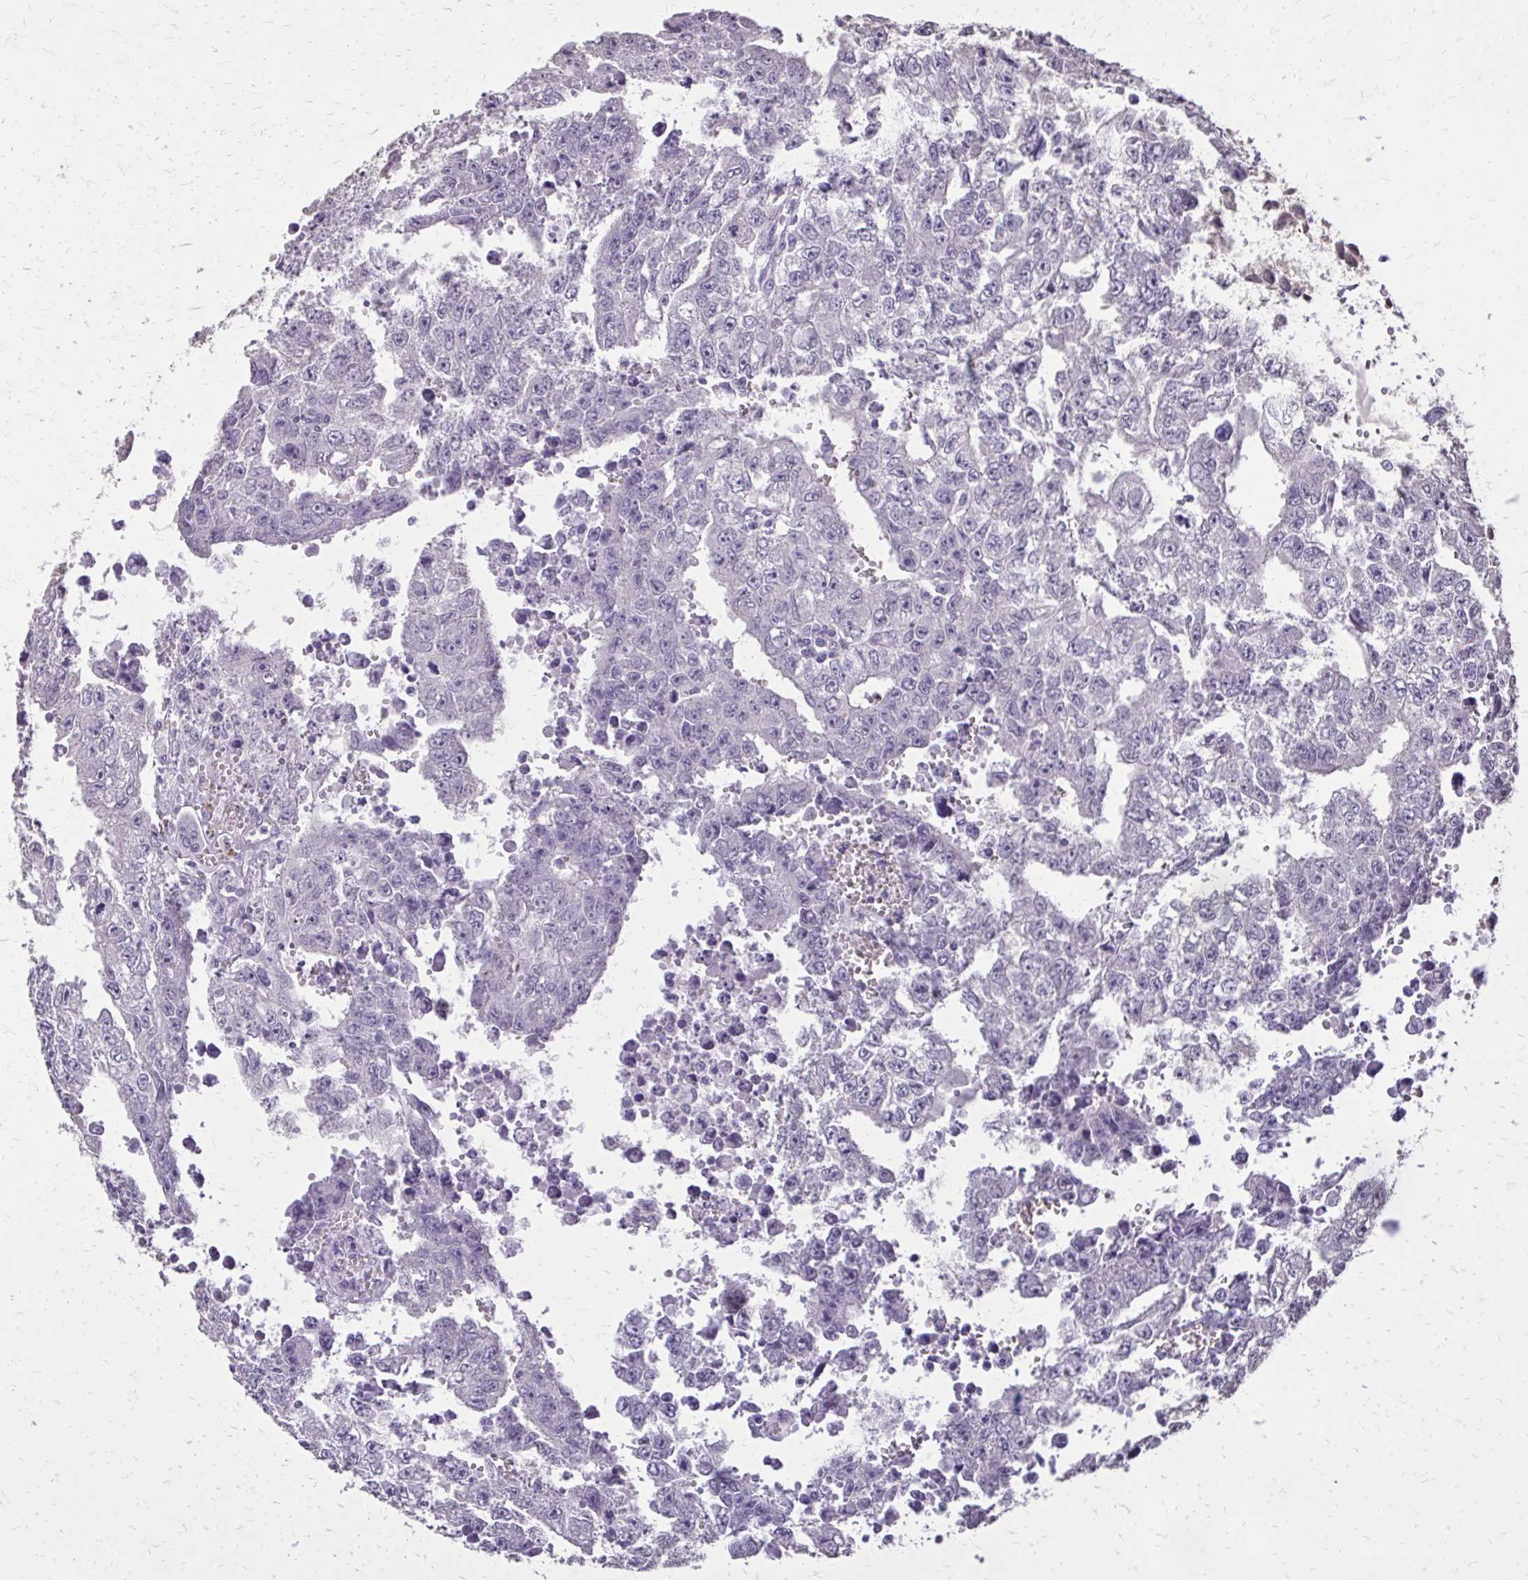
{"staining": {"intensity": "negative", "quantity": "none", "location": "none"}, "tissue": "testis cancer", "cell_type": "Tumor cells", "image_type": "cancer", "snomed": [{"axis": "morphology", "description": "Carcinoma, Embryonal, NOS"}, {"axis": "morphology", "description": "Teratoma, malignant, NOS"}, {"axis": "topography", "description": "Testis"}], "caption": "The photomicrograph shows no staining of tumor cells in testis embryonal carcinoma.", "gene": "AKAP5", "patient": {"sex": "male", "age": 24}}